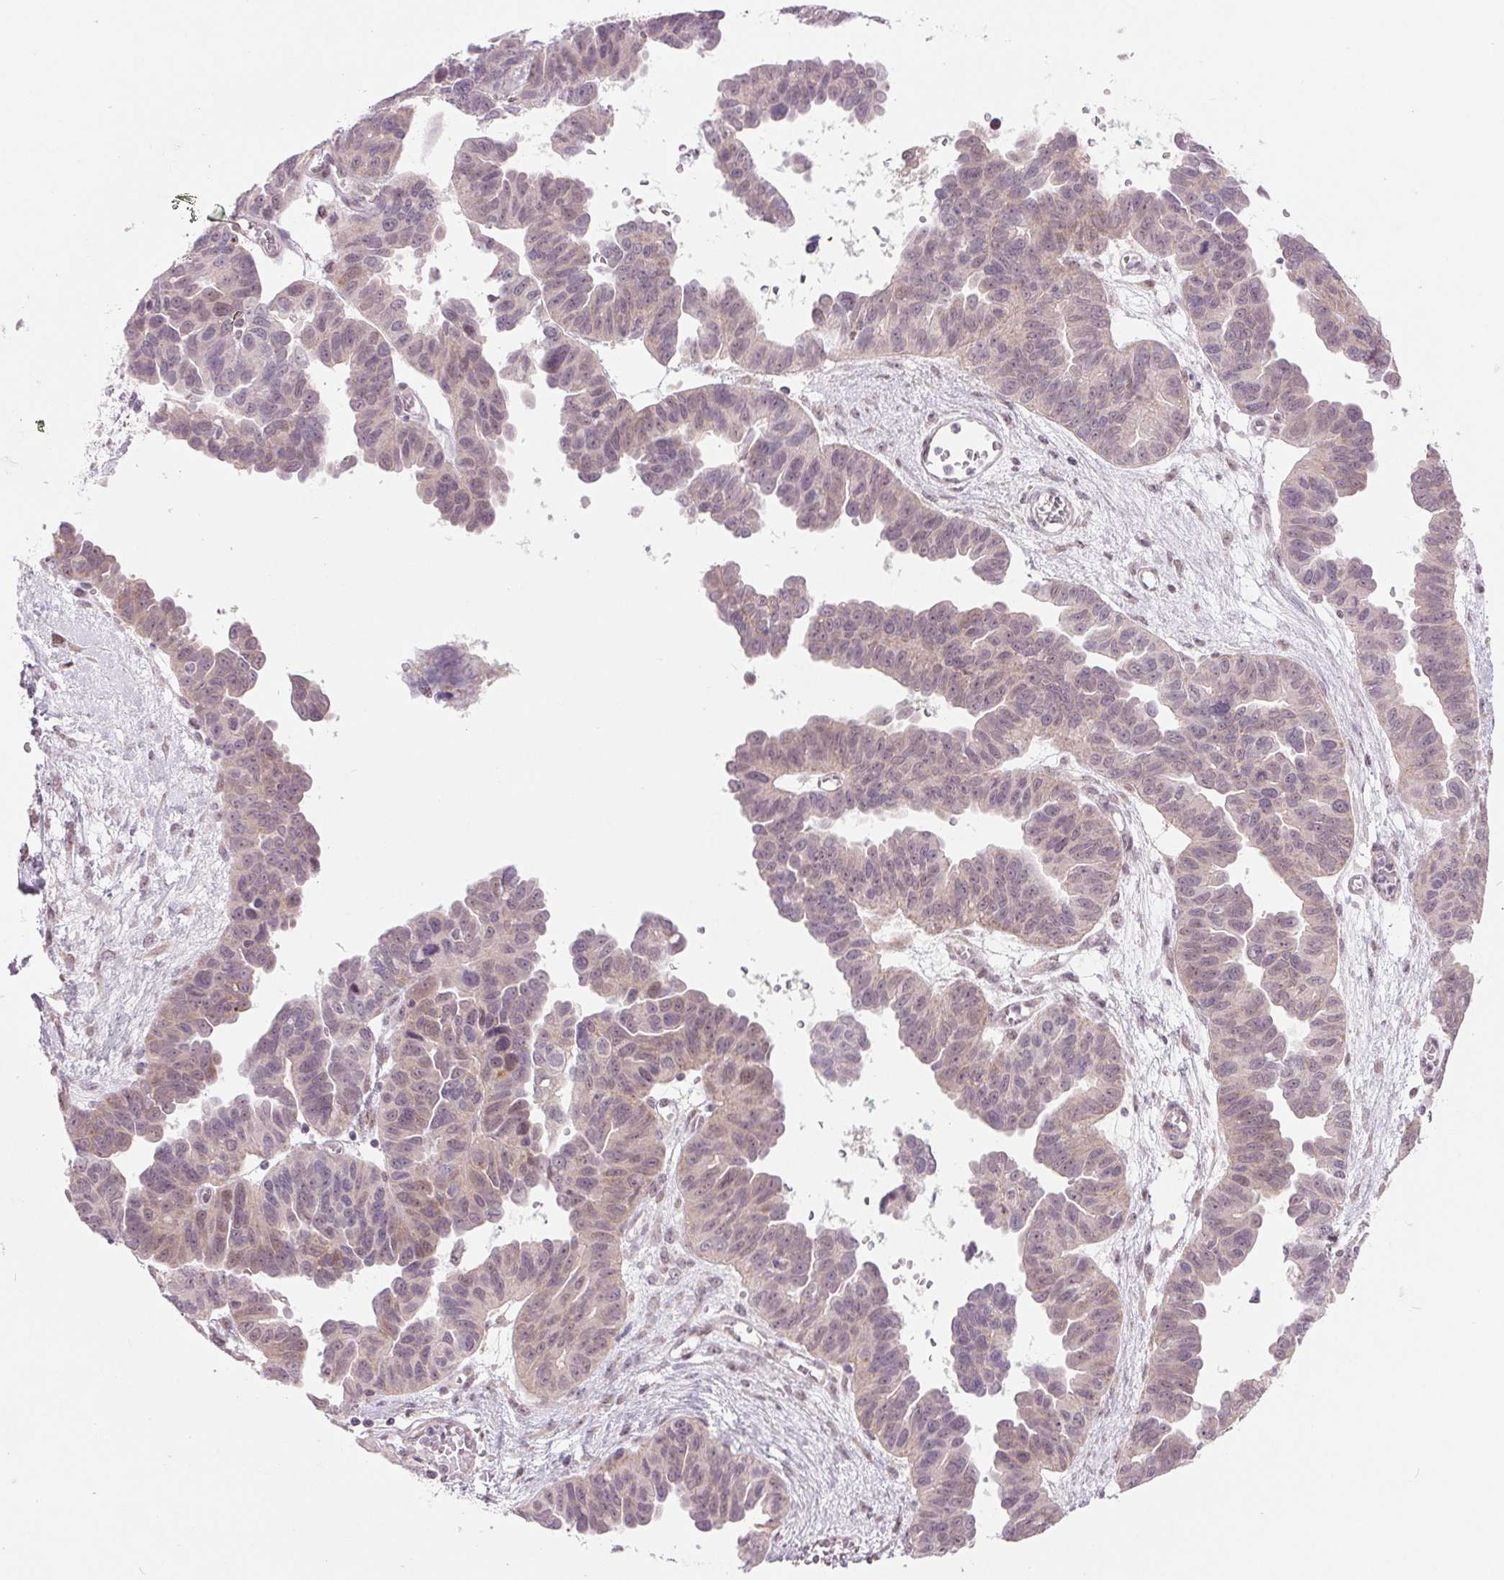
{"staining": {"intensity": "negative", "quantity": "none", "location": "none"}, "tissue": "ovarian cancer", "cell_type": "Tumor cells", "image_type": "cancer", "snomed": [{"axis": "morphology", "description": "Cystadenocarcinoma, serous, NOS"}, {"axis": "topography", "description": "Ovary"}], "caption": "High power microscopy photomicrograph of an immunohistochemistry photomicrograph of ovarian cancer (serous cystadenocarcinoma), revealing no significant staining in tumor cells.", "gene": "ARHGAP32", "patient": {"sex": "female", "age": 64}}